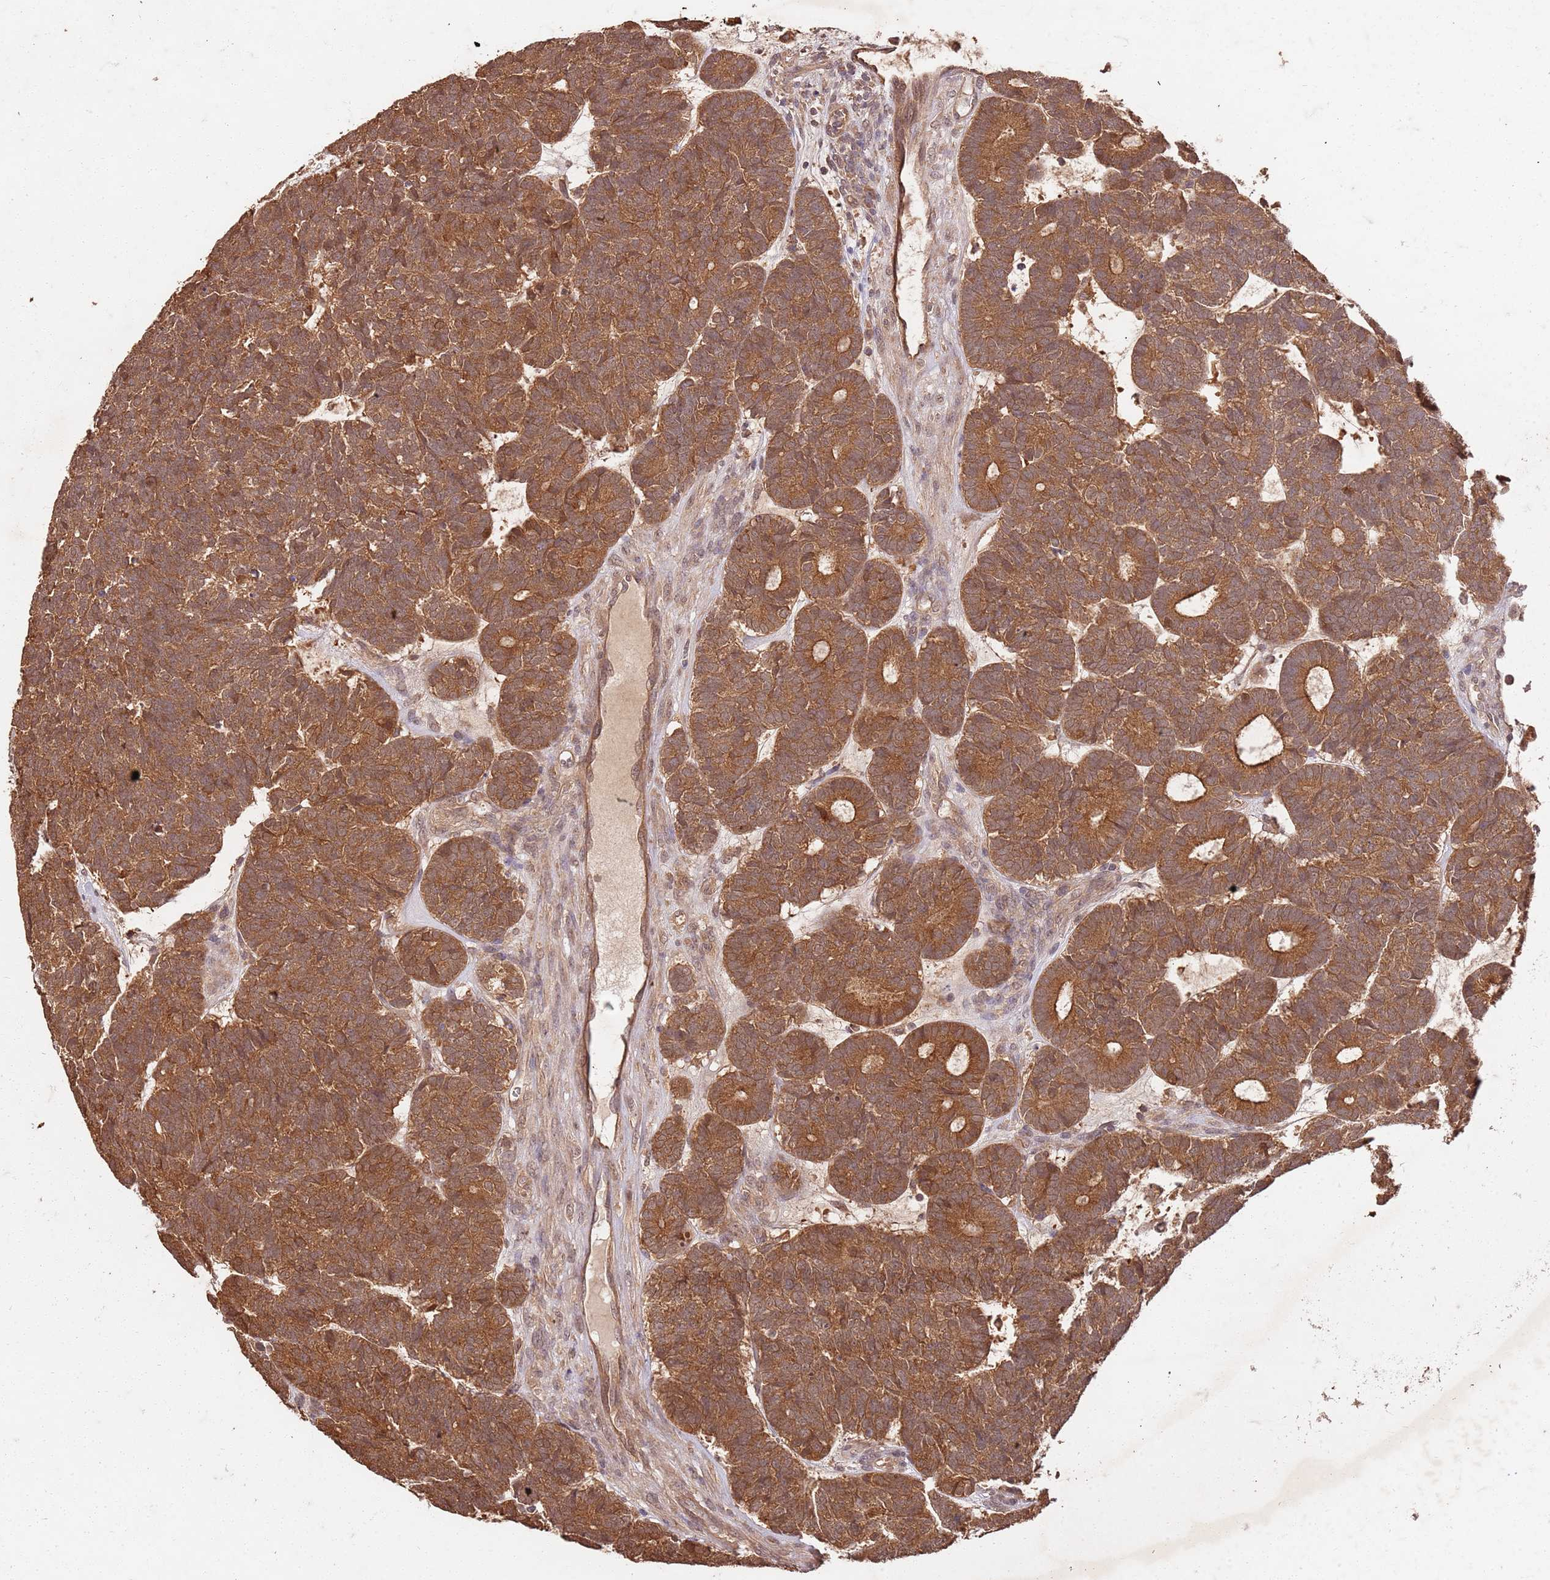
{"staining": {"intensity": "strong", "quantity": ">75%", "location": "cytoplasmic/membranous"}, "tissue": "head and neck cancer", "cell_type": "Tumor cells", "image_type": "cancer", "snomed": [{"axis": "morphology", "description": "Adenocarcinoma, NOS"}, {"axis": "topography", "description": "Head-Neck"}], "caption": "This is a histology image of immunohistochemistry staining of adenocarcinoma (head and neck), which shows strong staining in the cytoplasmic/membranous of tumor cells.", "gene": "UBE3A", "patient": {"sex": "female", "age": 81}}